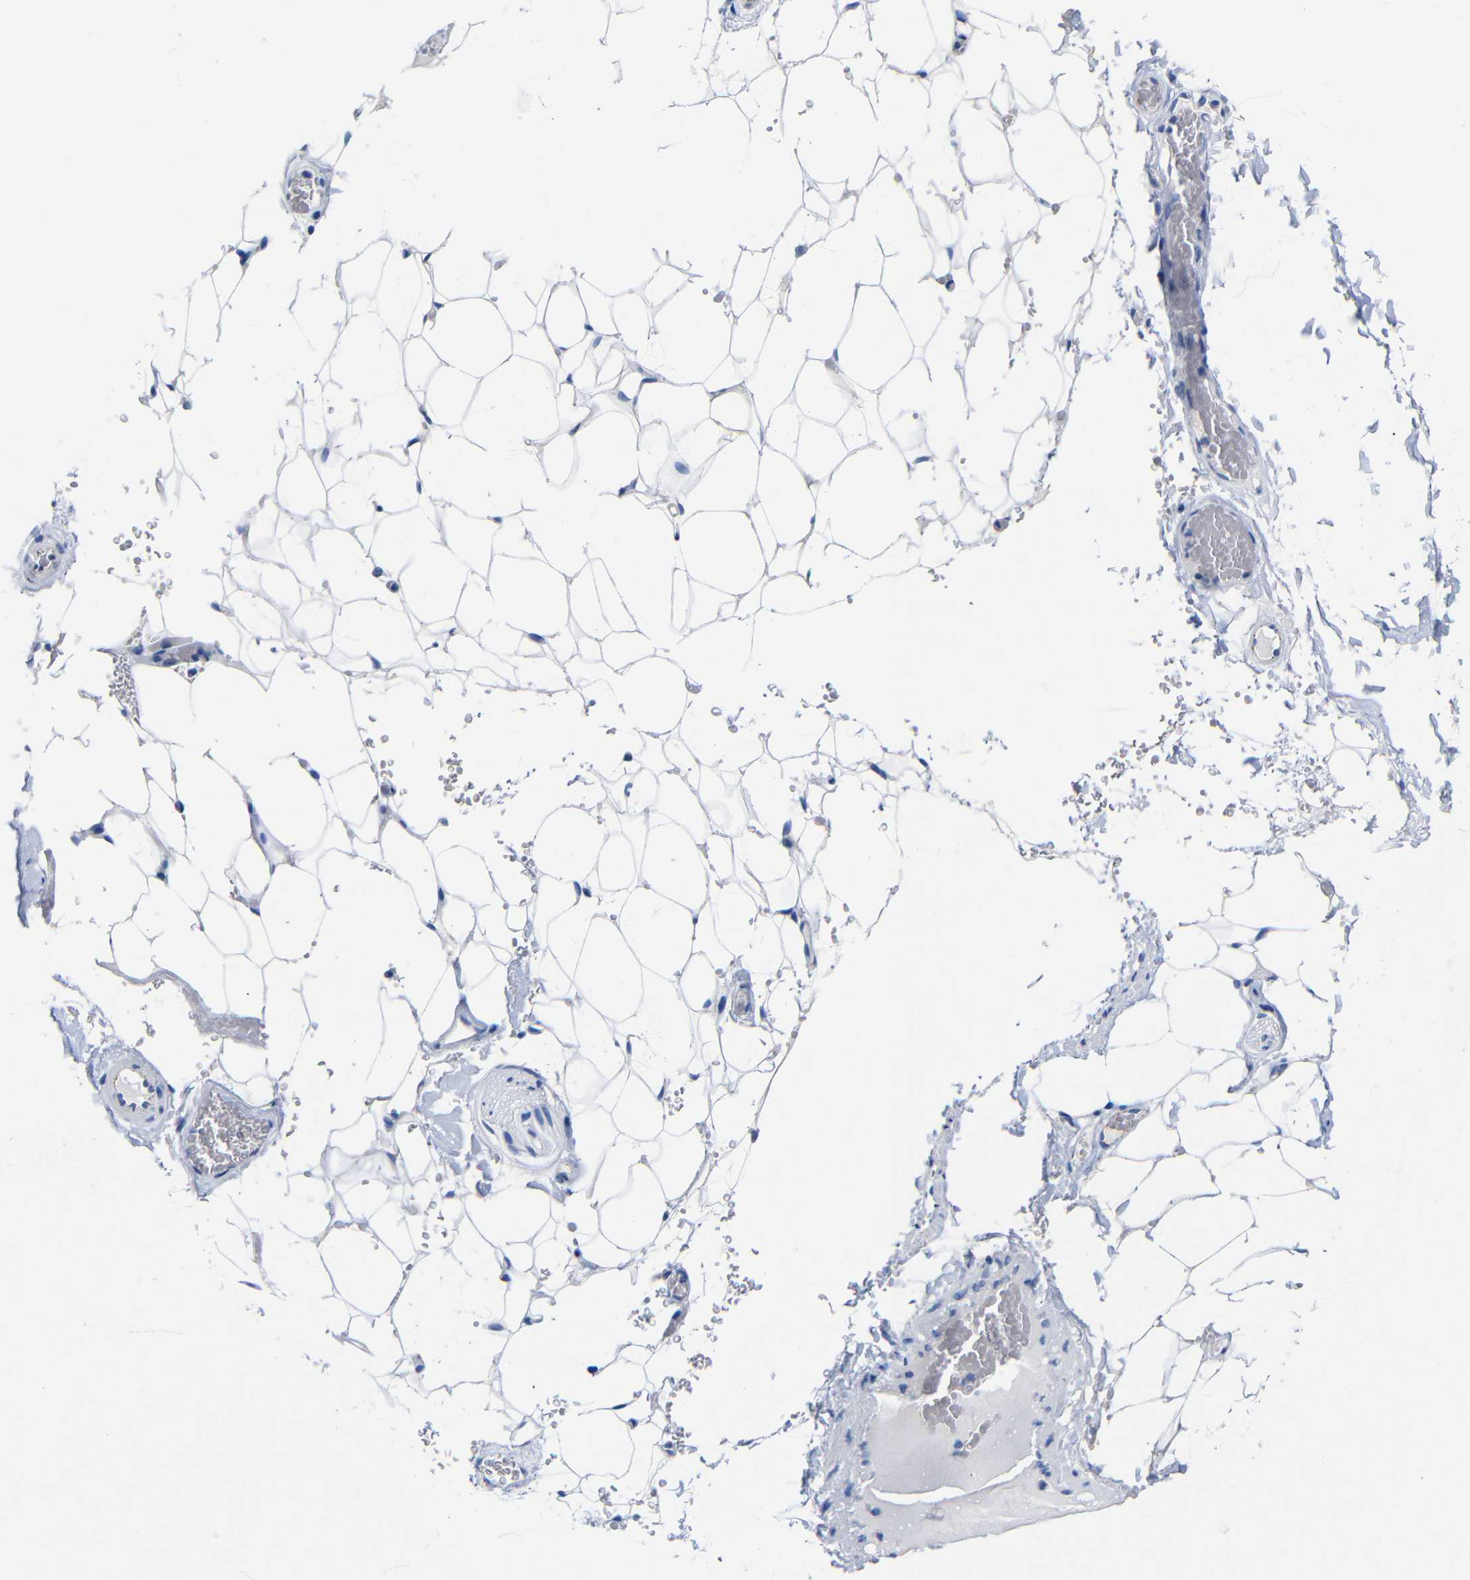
{"staining": {"intensity": "negative", "quantity": "none", "location": "none"}, "tissue": "adipose tissue", "cell_type": "Adipocytes", "image_type": "normal", "snomed": [{"axis": "morphology", "description": "Normal tissue, NOS"}, {"axis": "topography", "description": "Peripheral nerve tissue"}], "caption": "Immunohistochemistry (IHC) of unremarkable adipose tissue shows no expression in adipocytes.", "gene": "CGNL1", "patient": {"sex": "male", "age": 70}}